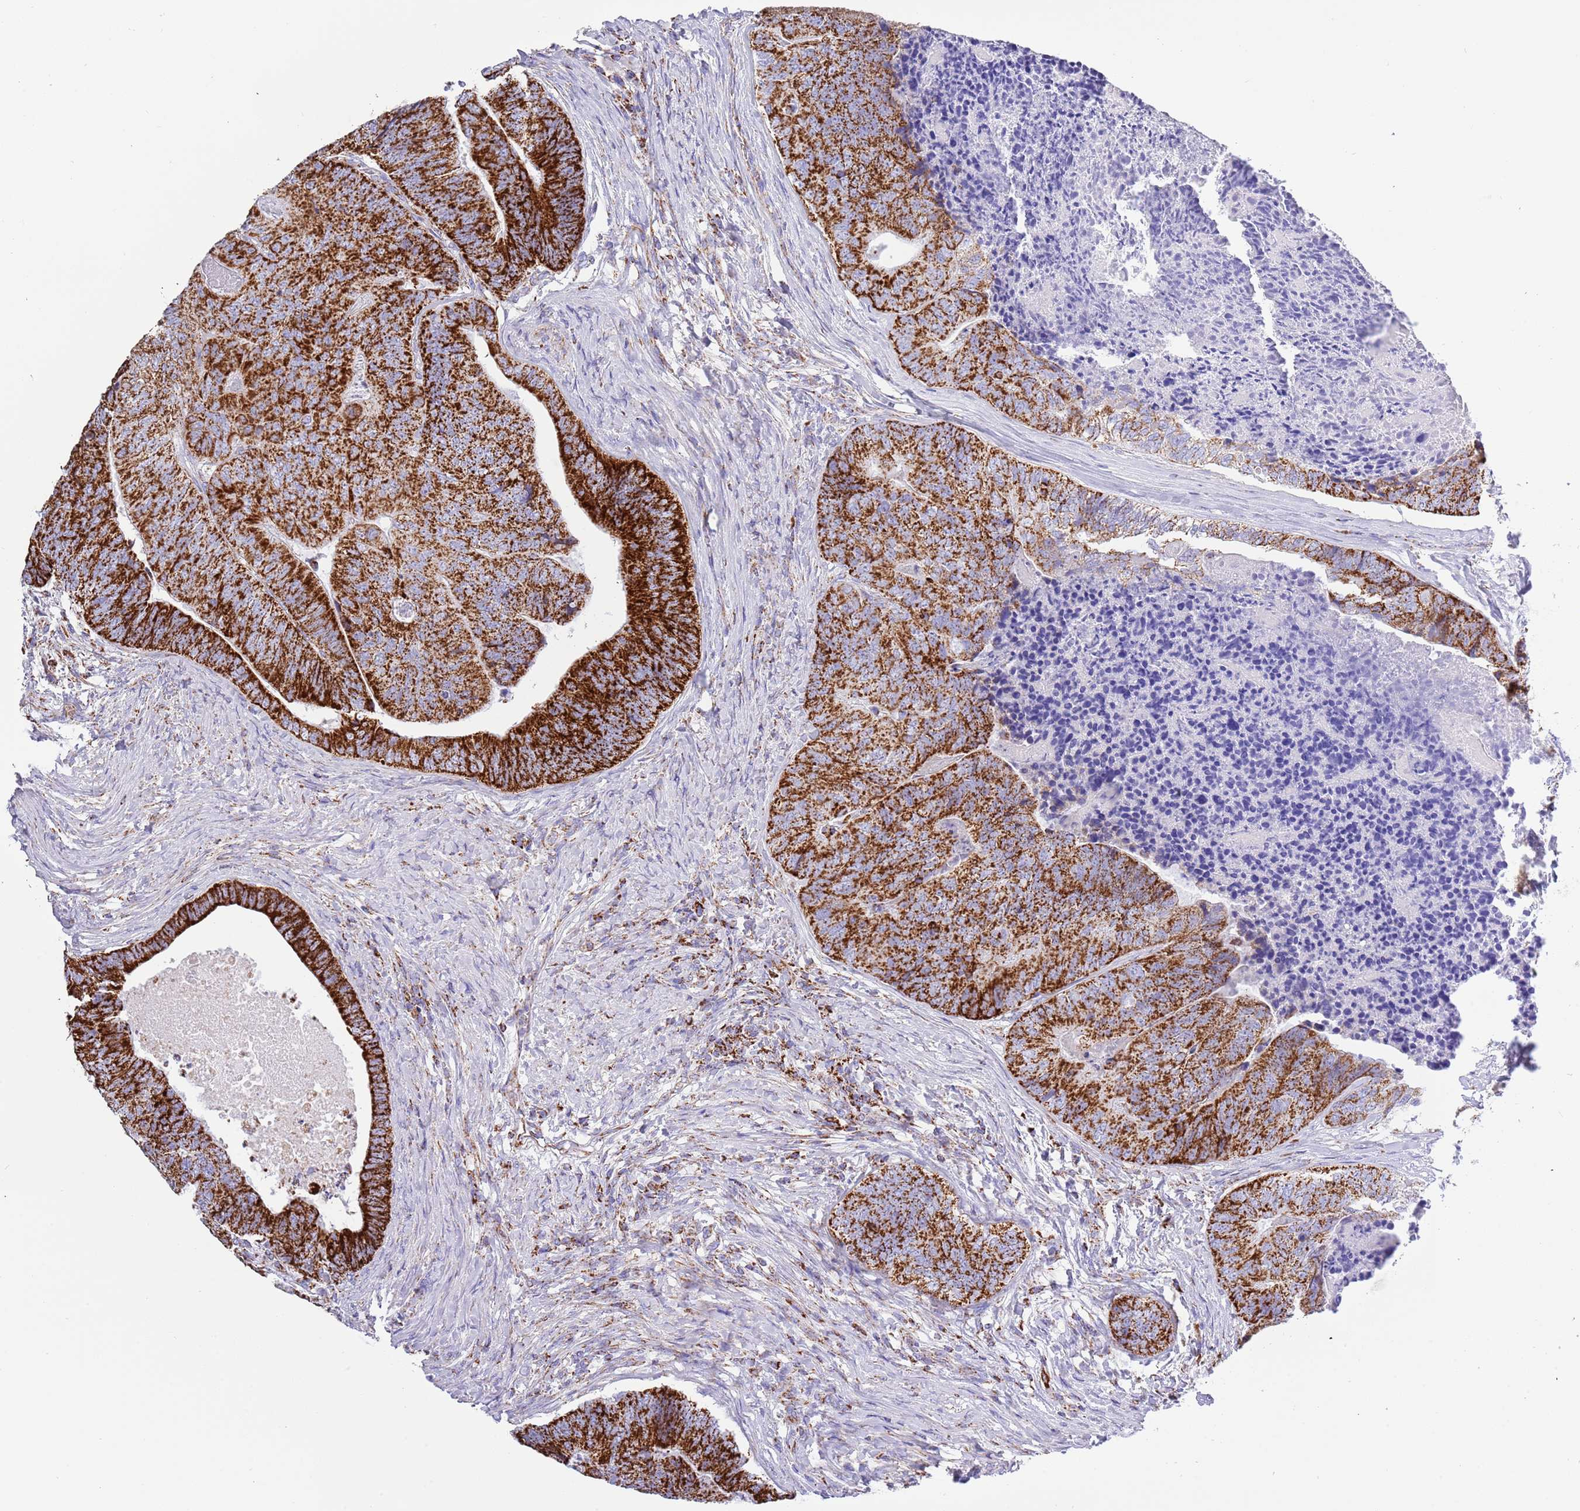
{"staining": {"intensity": "strong", "quantity": ">75%", "location": "cytoplasmic/membranous"}, "tissue": "colorectal cancer", "cell_type": "Tumor cells", "image_type": "cancer", "snomed": [{"axis": "morphology", "description": "Adenocarcinoma, NOS"}, {"axis": "topography", "description": "Colon"}], "caption": "High-power microscopy captured an IHC micrograph of colorectal cancer, revealing strong cytoplasmic/membranous positivity in approximately >75% of tumor cells. The staining was performed using DAB, with brown indicating positive protein expression. Nuclei are stained blue with hematoxylin.", "gene": "SUCLG2", "patient": {"sex": "female", "age": 67}}